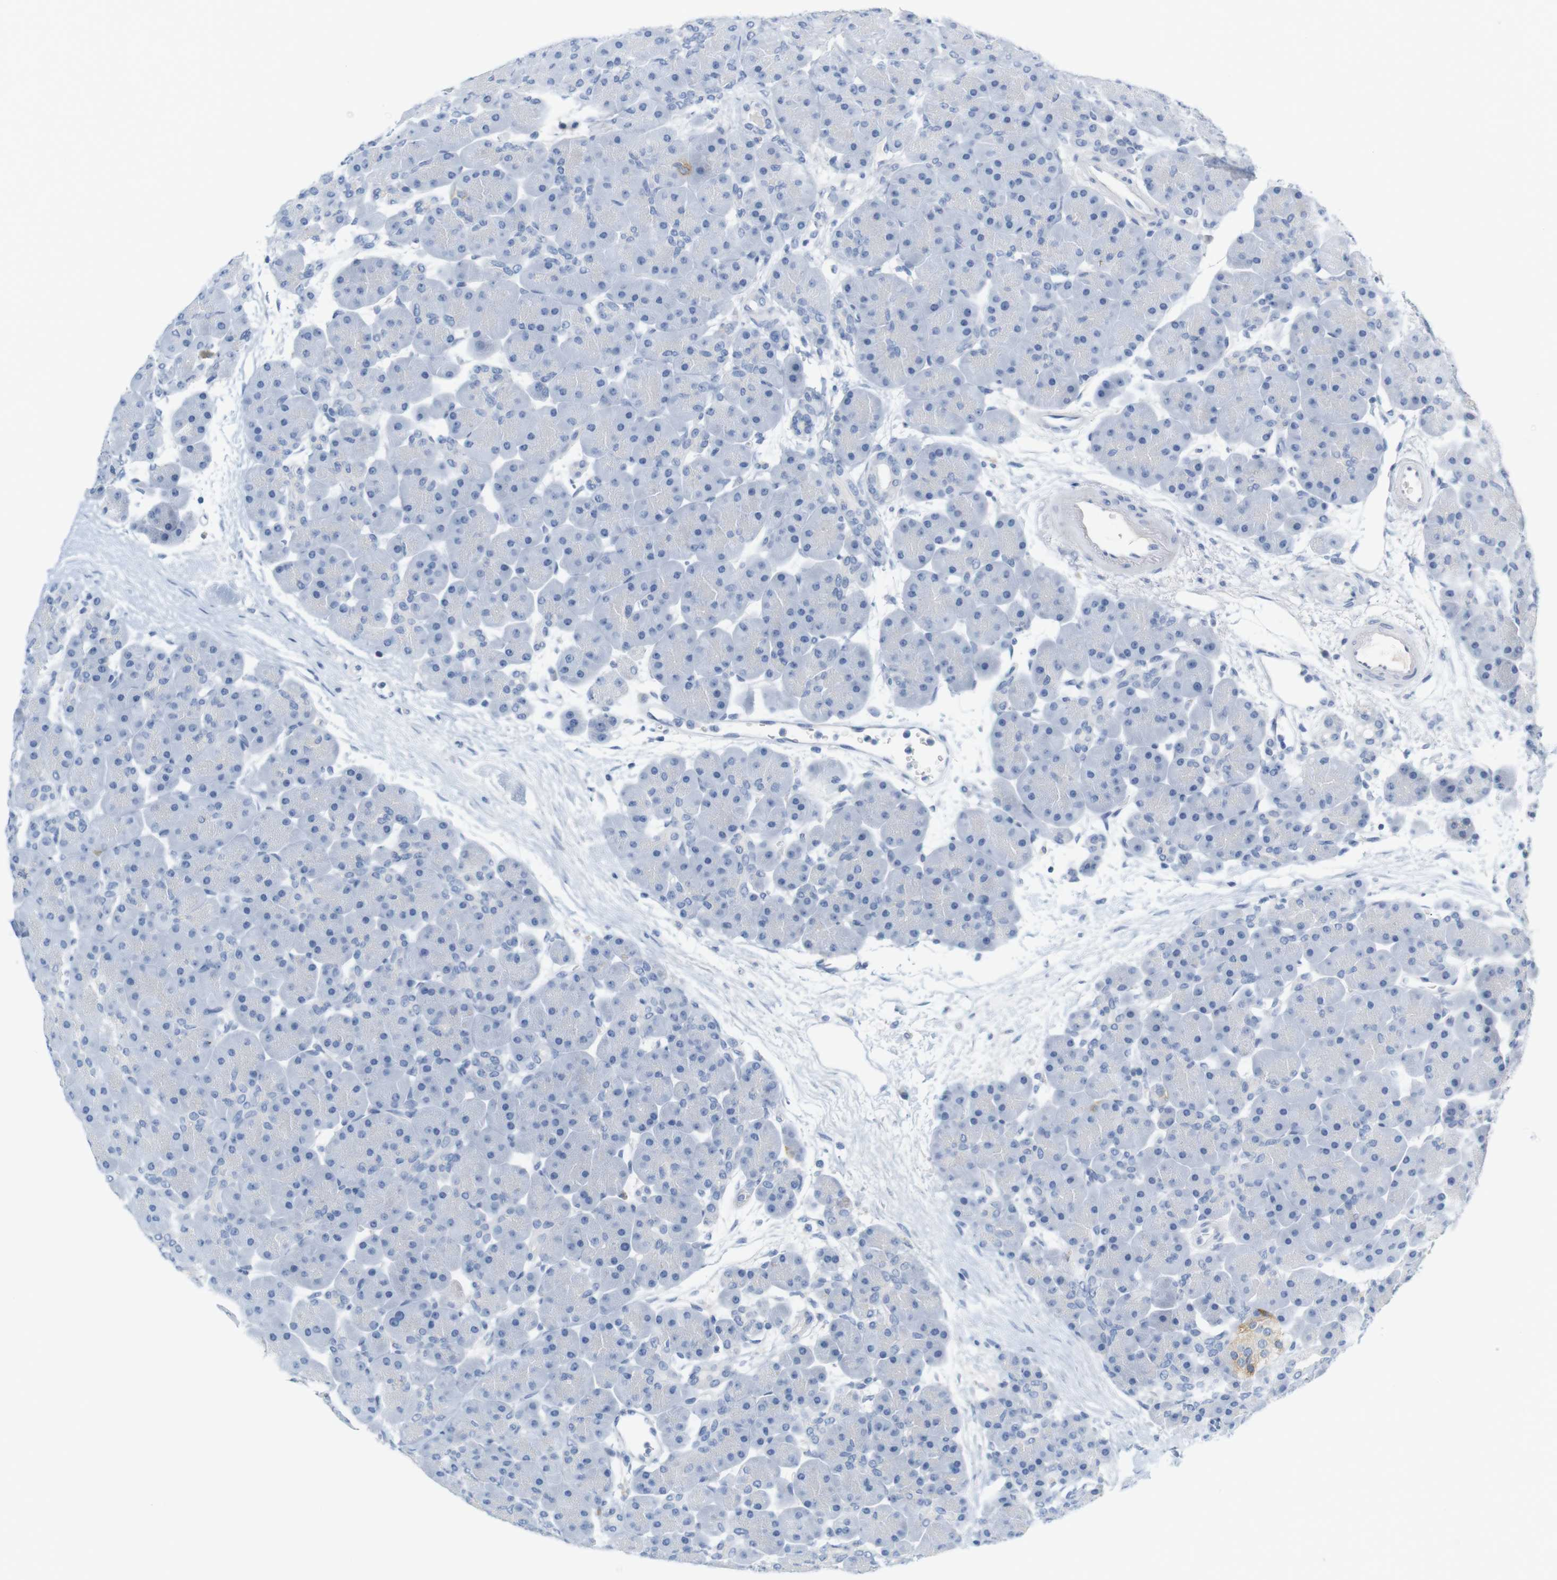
{"staining": {"intensity": "negative", "quantity": "none", "location": "none"}, "tissue": "pancreas", "cell_type": "Exocrine glandular cells", "image_type": "normal", "snomed": [{"axis": "morphology", "description": "Normal tissue, NOS"}, {"axis": "topography", "description": "Pancreas"}], "caption": "Exocrine glandular cells are negative for brown protein staining in benign pancreas. (DAB immunohistochemistry visualized using brightfield microscopy, high magnification).", "gene": "RGS9", "patient": {"sex": "male", "age": 66}}